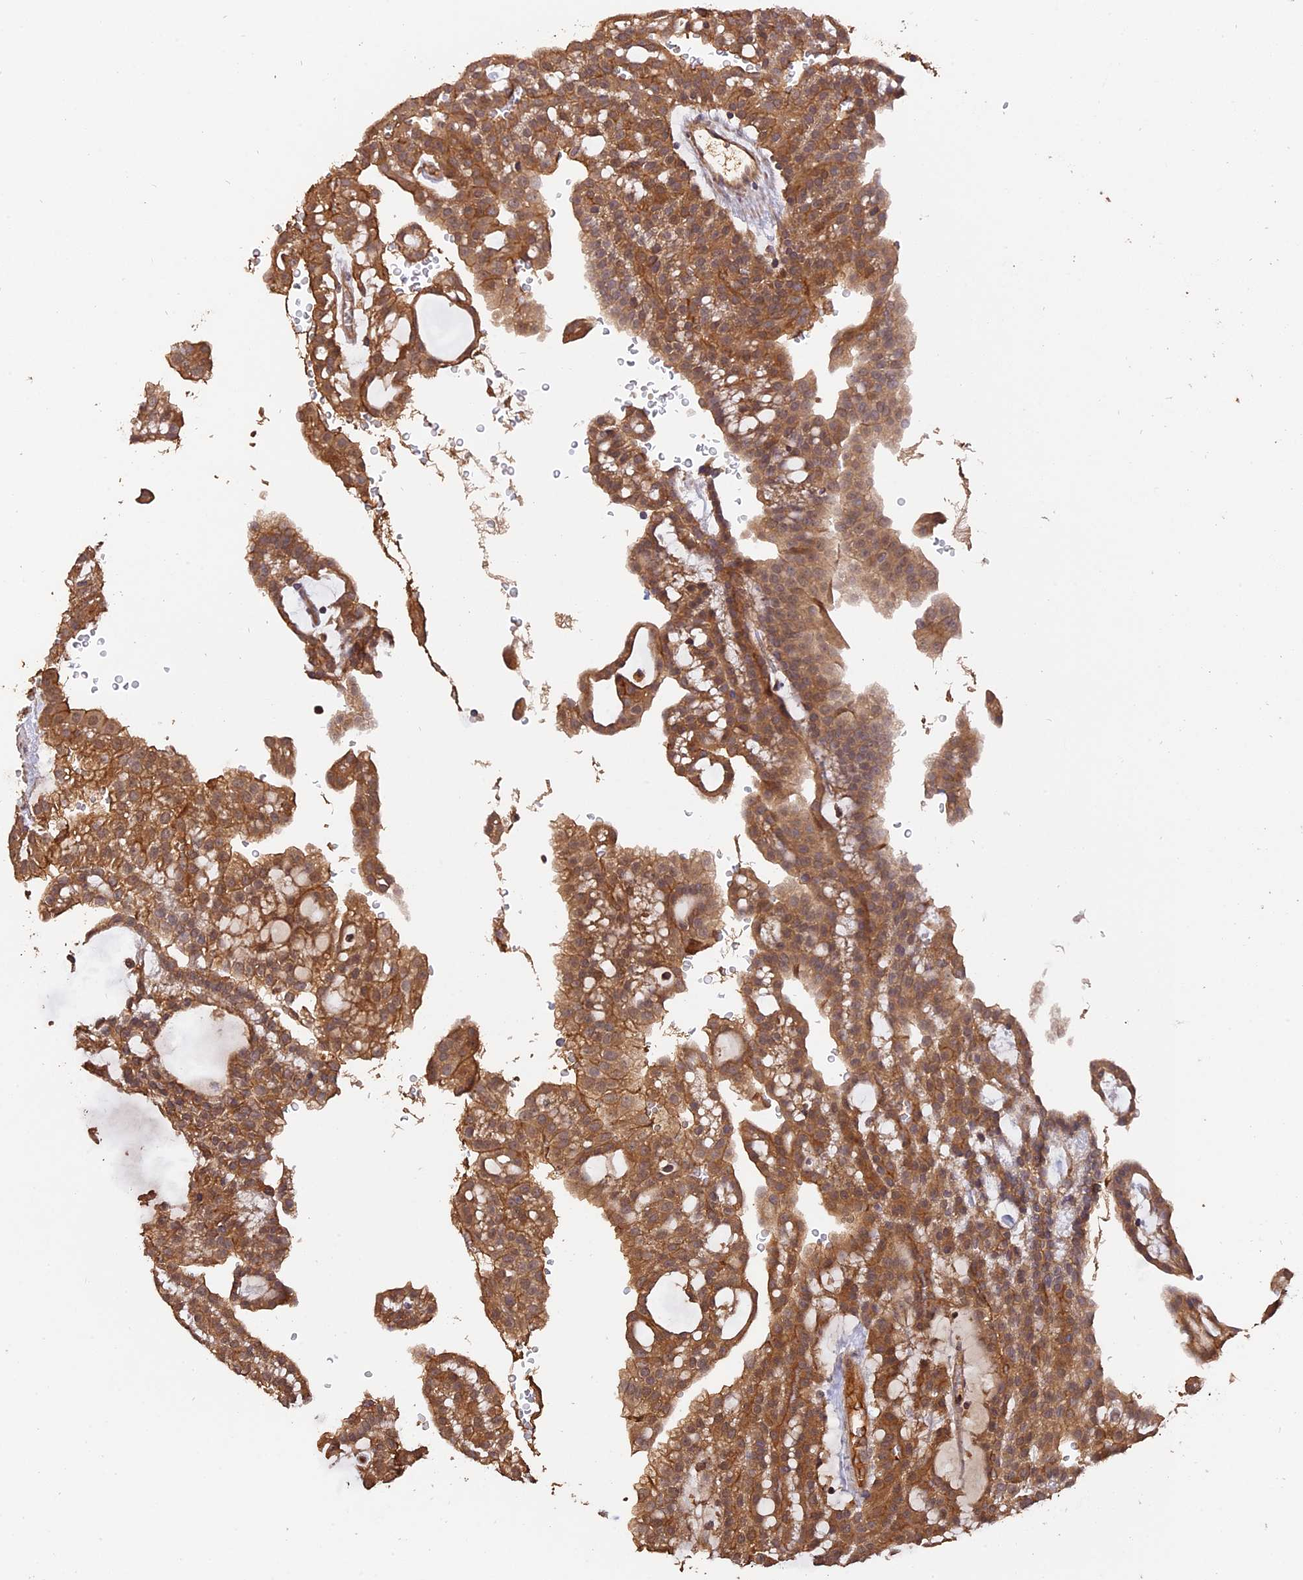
{"staining": {"intensity": "moderate", "quantity": ">75%", "location": "cytoplasmic/membranous"}, "tissue": "renal cancer", "cell_type": "Tumor cells", "image_type": "cancer", "snomed": [{"axis": "morphology", "description": "Adenocarcinoma, NOS"}, {"axis": "topography", "description": "Kidney"}], "caption": "Immunohistochemical staining of renal cancer displays medium levels of moderate cytoplasmic/membranous protein staining in approximately >75% of tumor cells.", "gene": "RASAL1", "patient": {"sex": "male", "age": 63}}